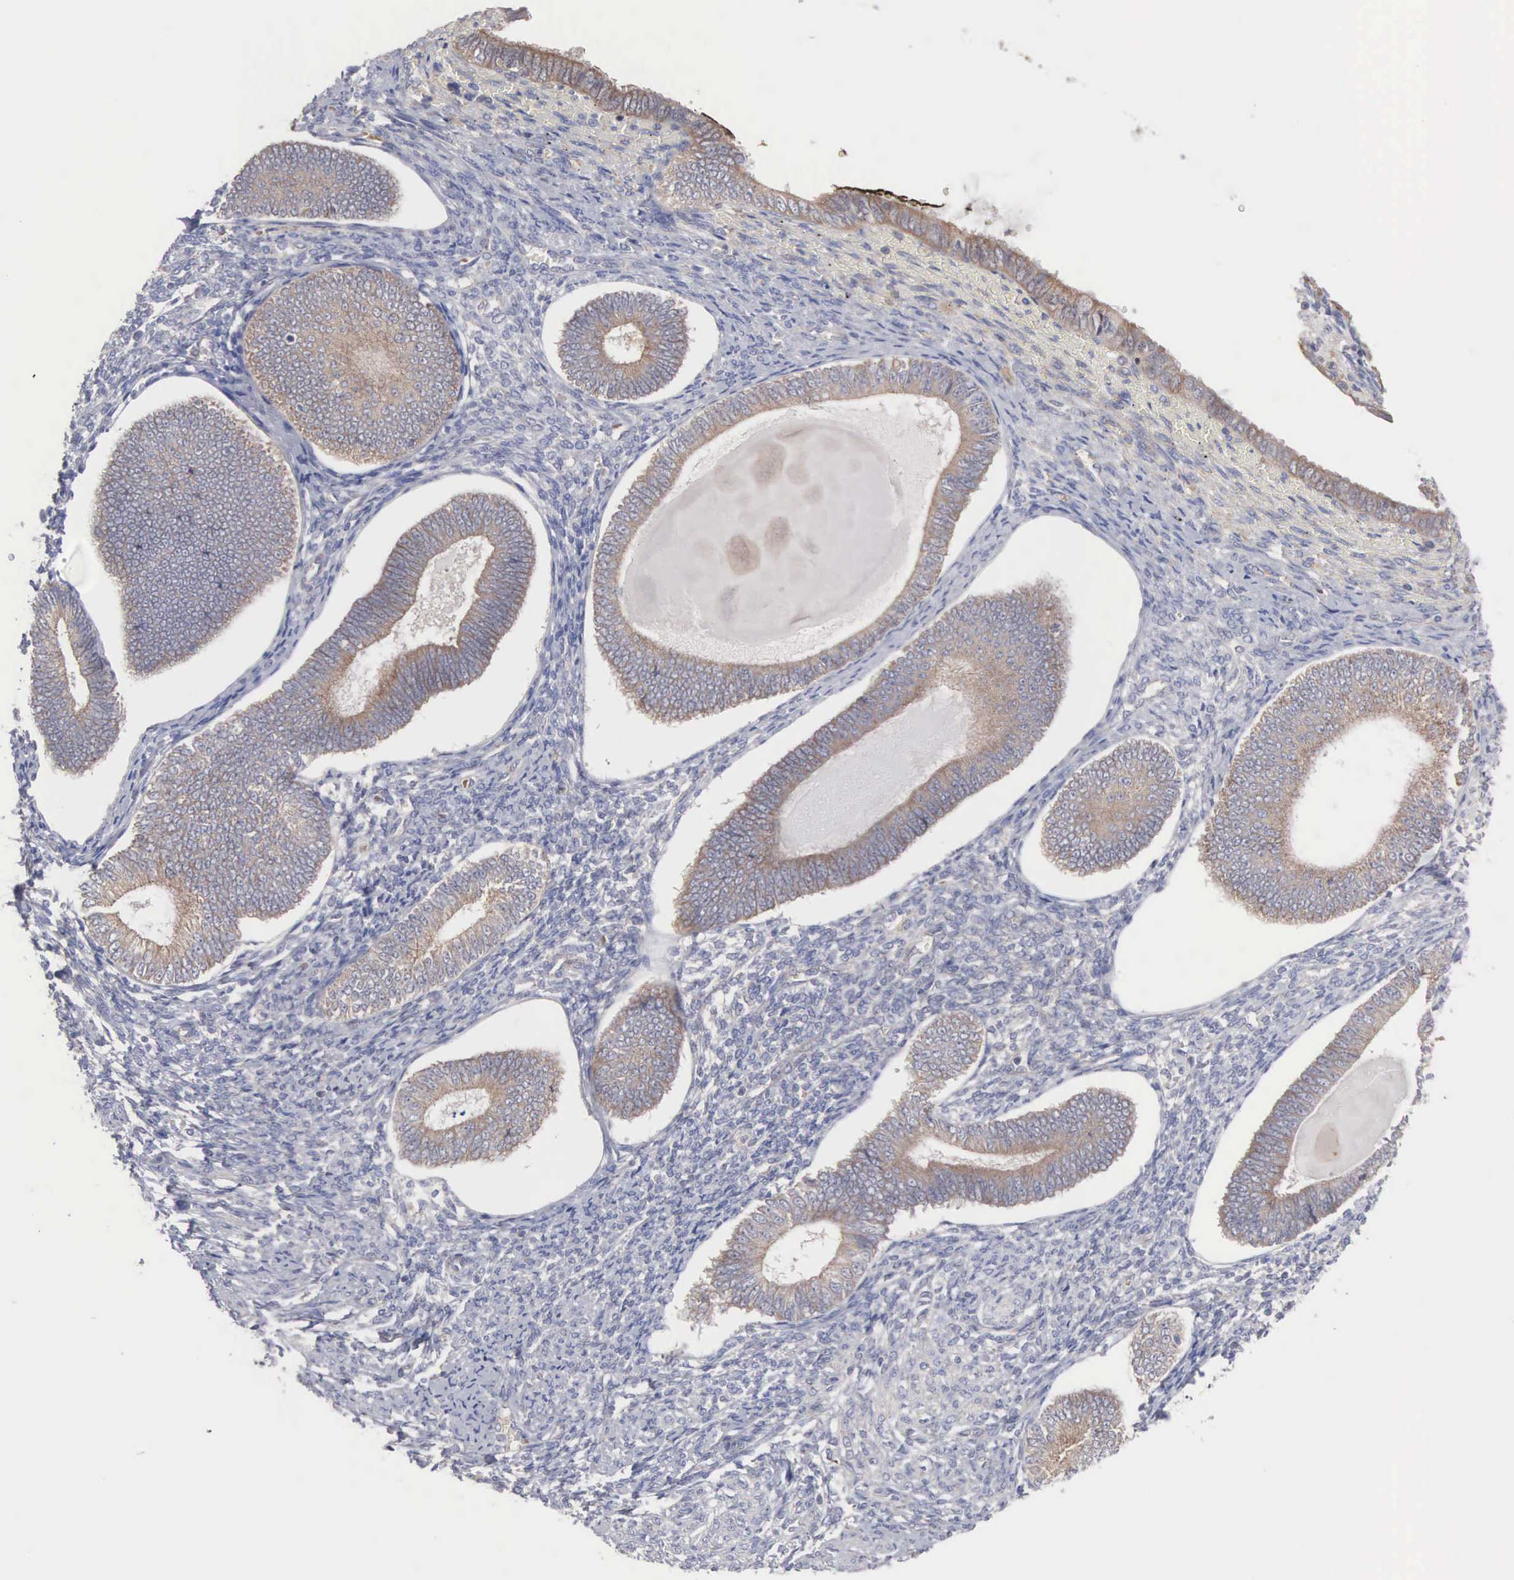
{"staining": {"intensity": "negative", "quantity": "none", "location": "none"}, "tissue": "endometrium", "cell_type": "Cells in endometrial stroma", "image_type": "normal", "snomed": [{"axis": "morphology", "description": "Normal tissue, NOS"}, {"axis": "topography", "description": "Endometrium"}], "caption": "DAB immunohistochemical staining of benign endometrium shows no significant positivity in cells in endometrial stroma.", "gene": "INF2", "patient": {"sex": "female", "age": 82}}